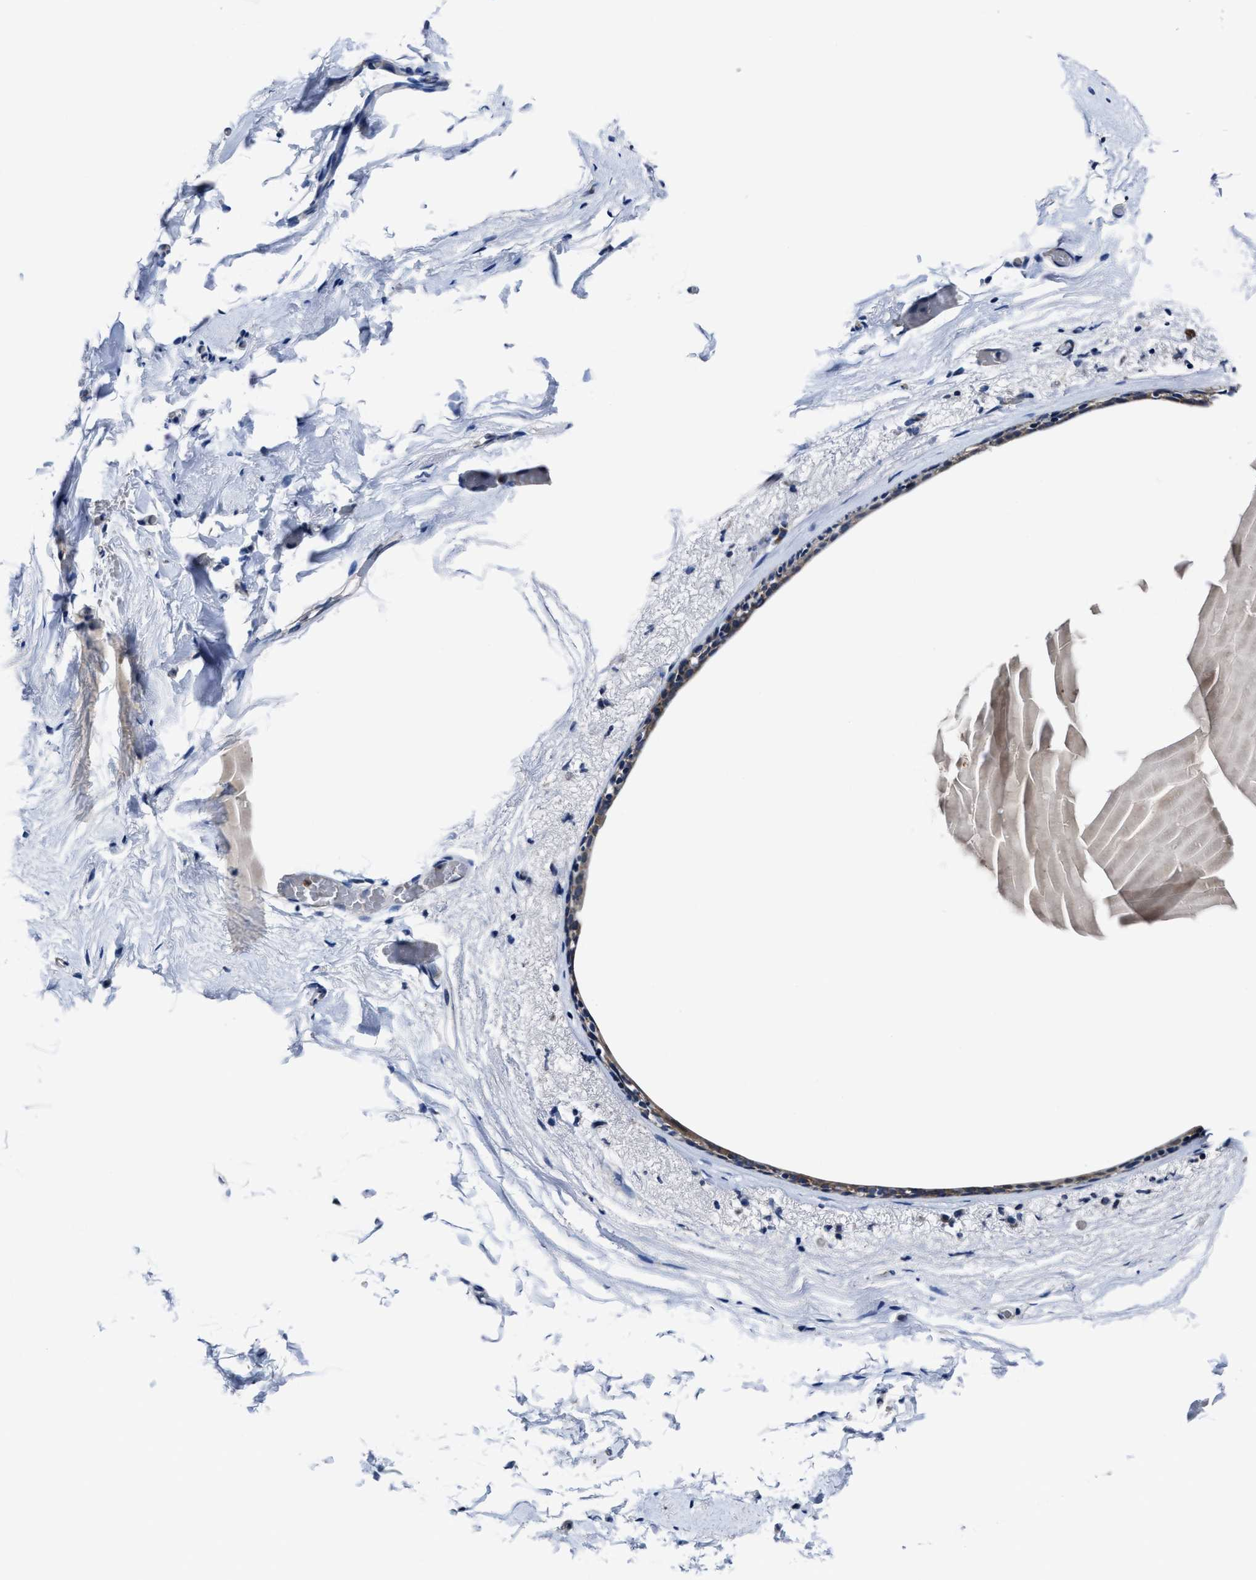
{"staining": {"intensity": "negative", "quantity": "none", "location": "none"}, "tissue": "breast", "cell_type": "Adipocytes", "image_type": "normal", "snomed": [{"axis": "morphology", "description": "Normal tissue, NOS"}, {"axis": "topography", "description": "Breast"}], "caption": "A high-resolution image shows IHC staining of benign breast, which exhibits no significant staining in adipocytes. The staining was performed using DAB to visualize the protein expression in brown, while the nuclei were stained in blue with hematoxylin (Magnification: 20x).", "gene": "GHITM", "patient": {"sex": "female", "age": 62}}